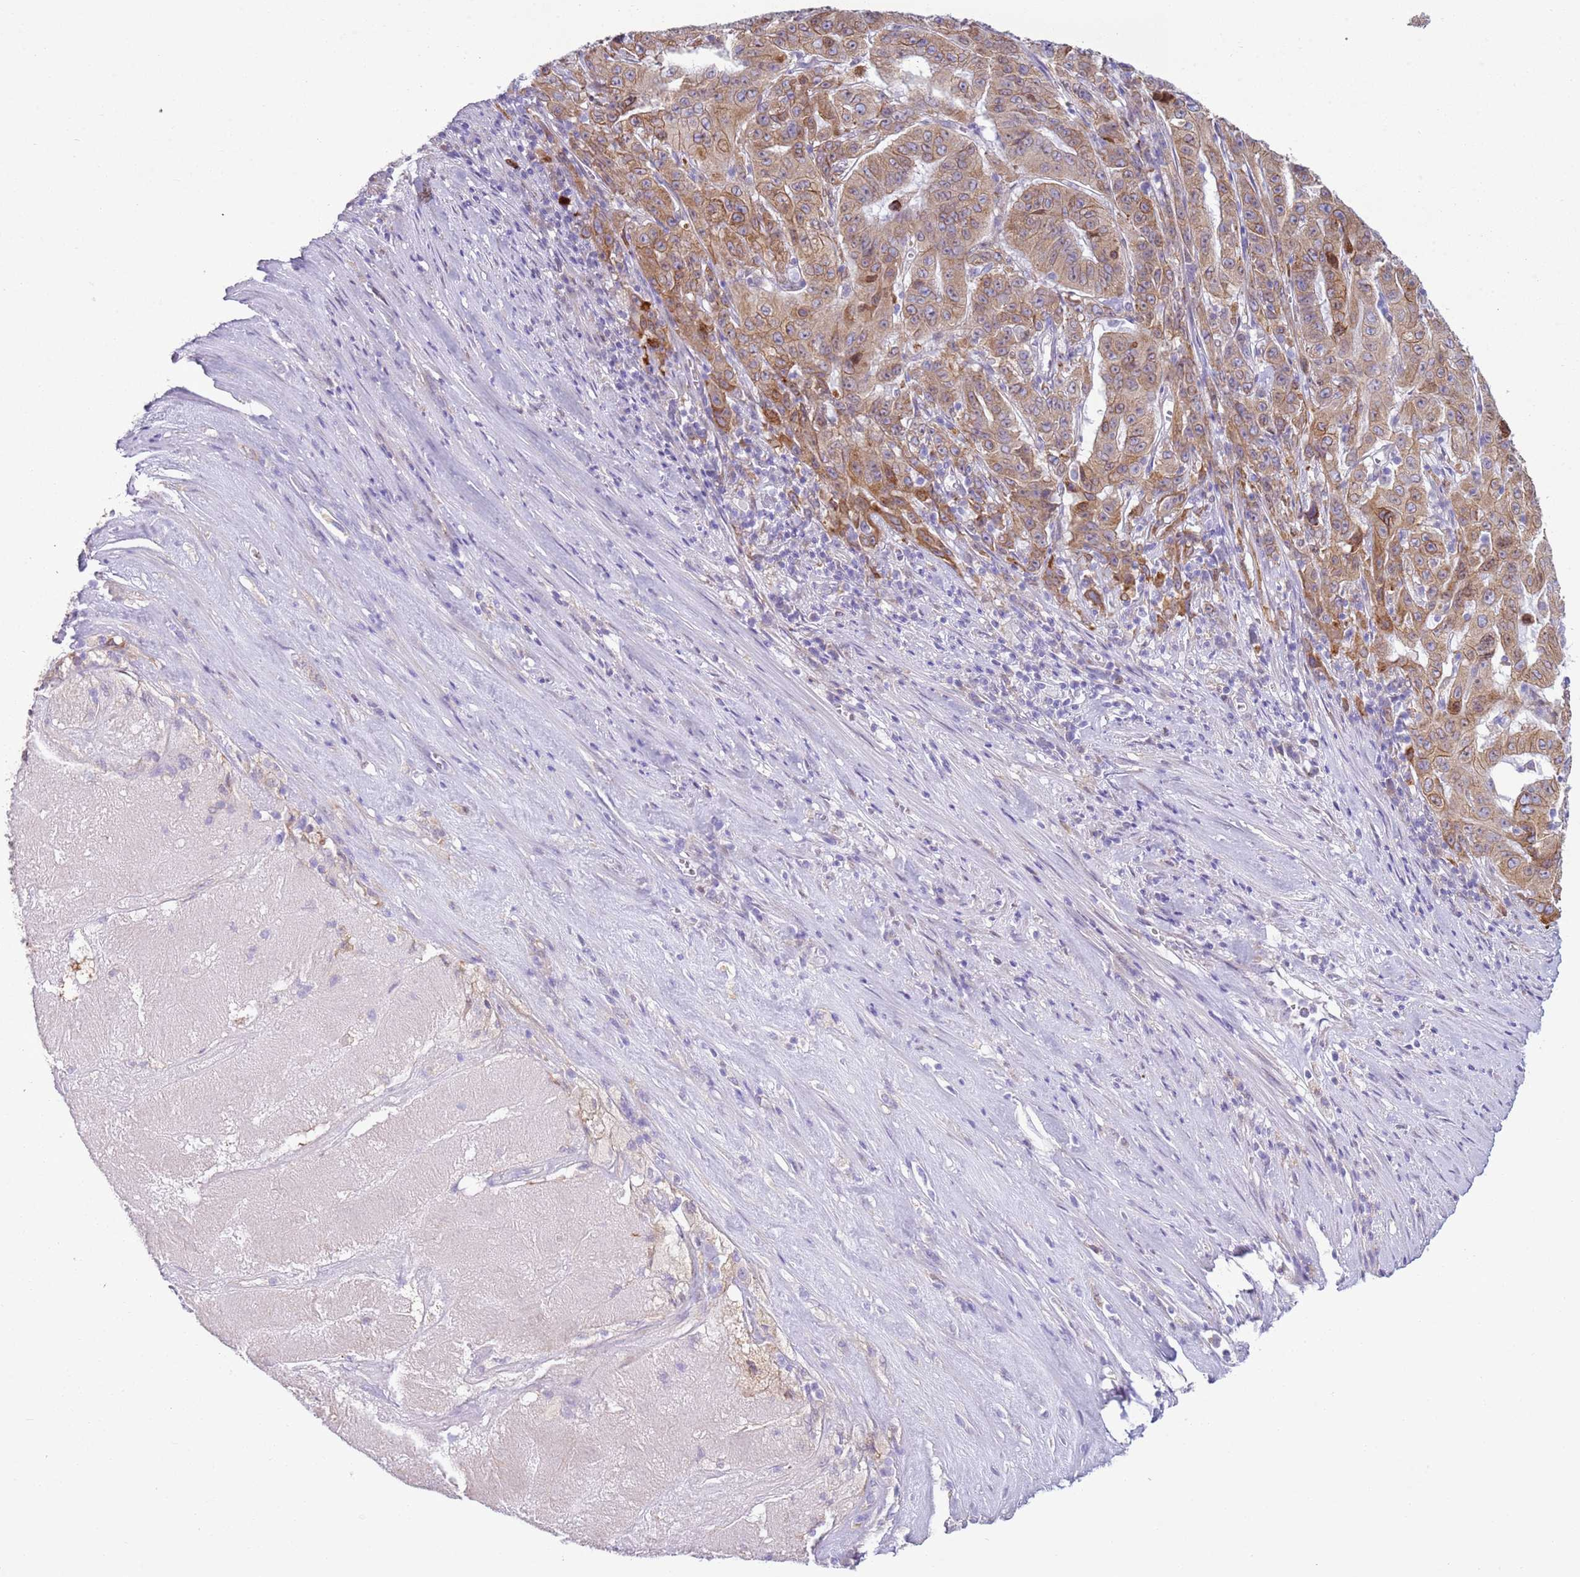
{"staining": {"intensity": "moderate", "quantity": ">75%", "location": "cytoplasmic/membranous"}, "tissue": "pancreatic cancer", "cell_type": "Tumor cells", "image_type": "cancer", "snomed": [{"axis": "morphology", "description": "Adenocarcinoma, NOS"}, {"axis": "topography", "description": "Pancreas"}], "caption": "Immunohistochemistry (IHC) staining of pancreatic cancer (adenocarcinoma), which reveals medium levels of moderate cytoplasmic/membranous expression in about >75% of tumor cells indicating moderate cytoplasmic/membranous protein expression. The staining was performed using DAB (brown) for protein detection and nuclei were counterstained in hematoxylin (blue).", "gene": "OAF", "patient": {"sex": "male", "age": 63}}